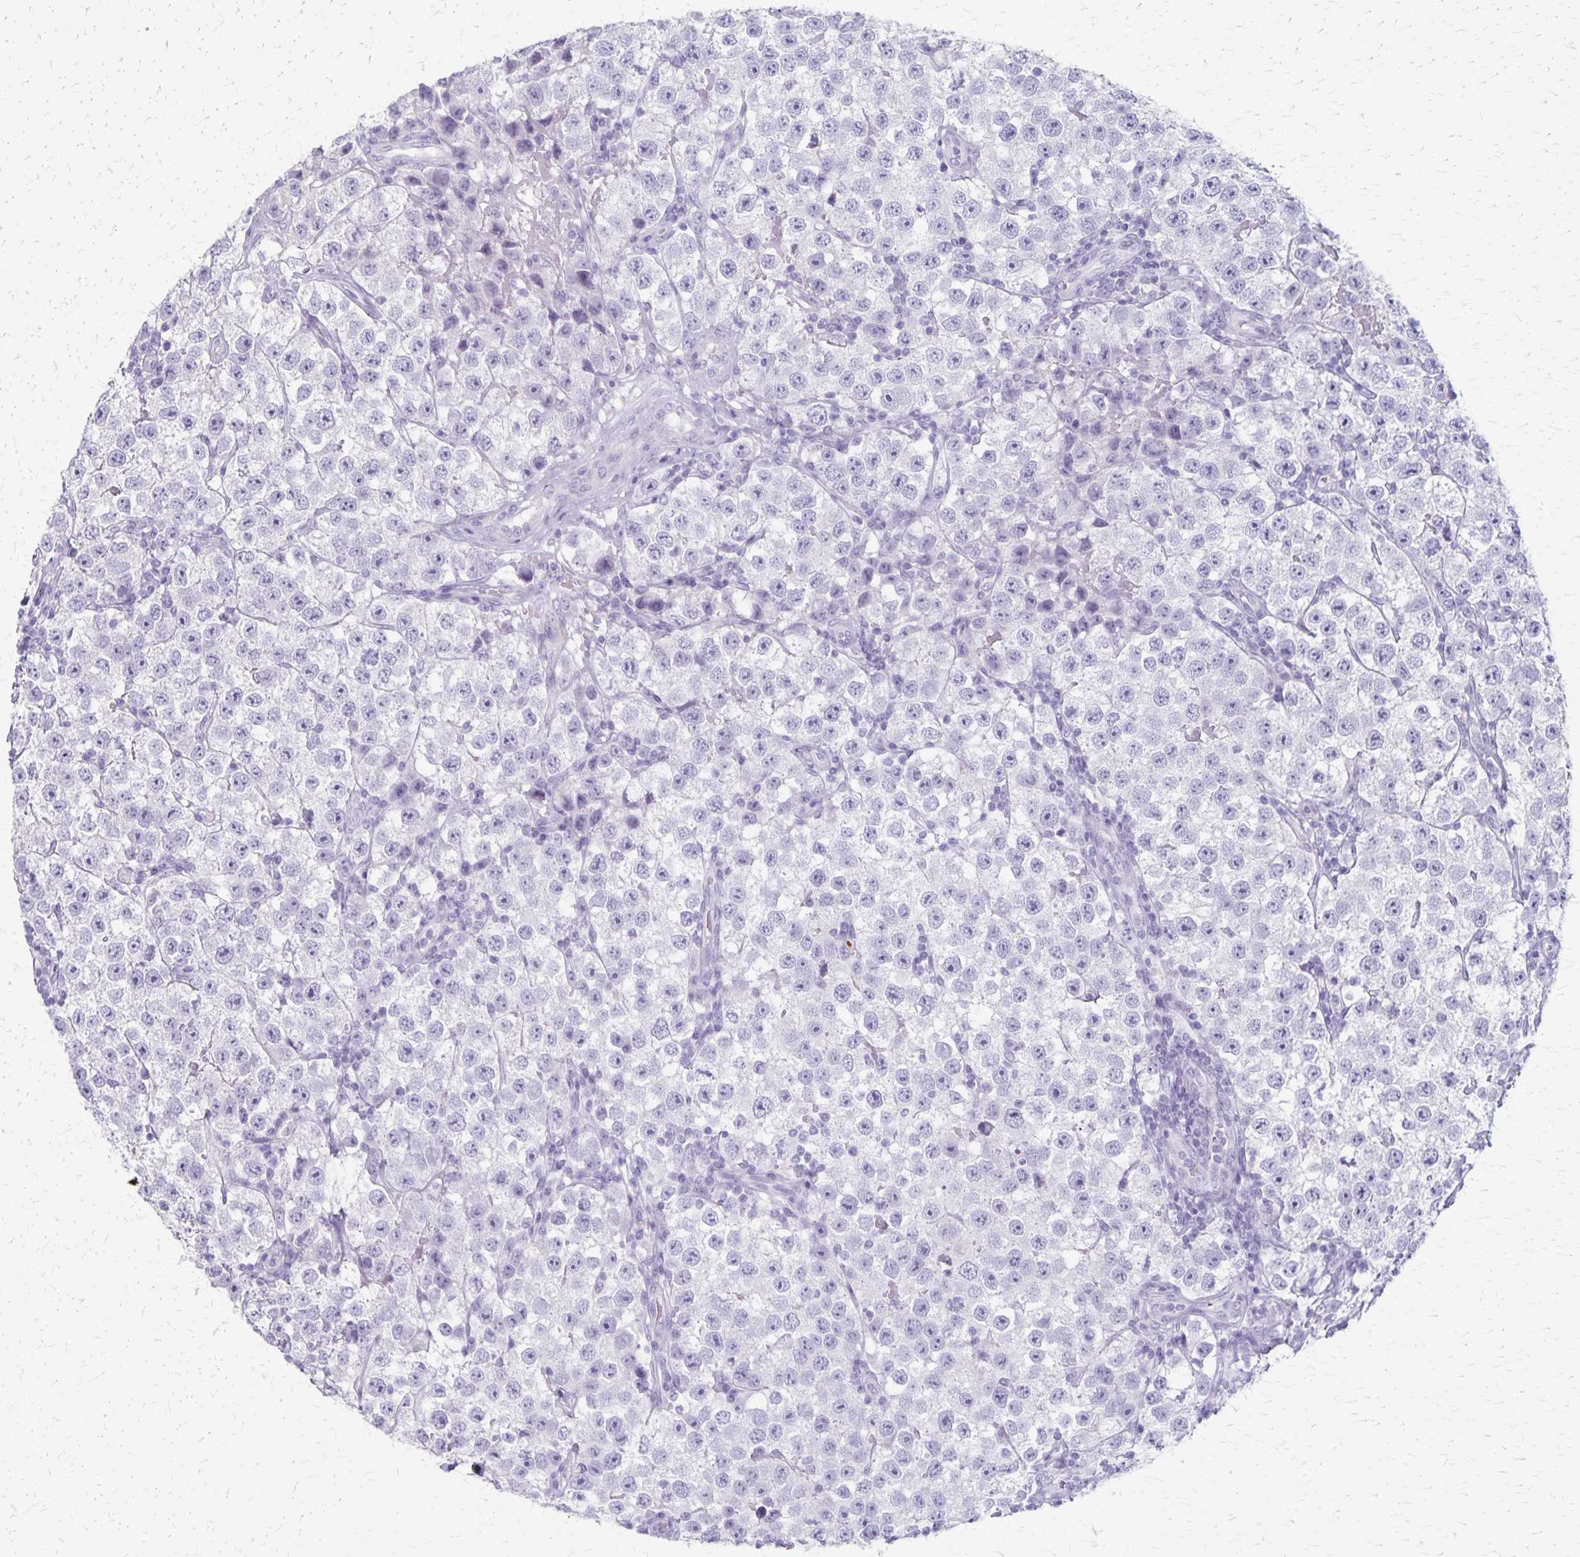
{"staining": {"intensity": "negative", "quantity": "none", "location": "none"}, "tissue": "testis cancer", "cell_type": "Tumor cells", "image_type": "cancer", "snomed": [{"axis": "morphology", "description": "Seminoma, NOS"}, {"axis": "topography", "description": "Testis"}], "caption": "This is an immunohistochemistry (IHC) image of human seminoma (testis). There is no staining in tumor cells.", "gene": "RASL10B", "patient": {"sex": "male", "age": 34}}